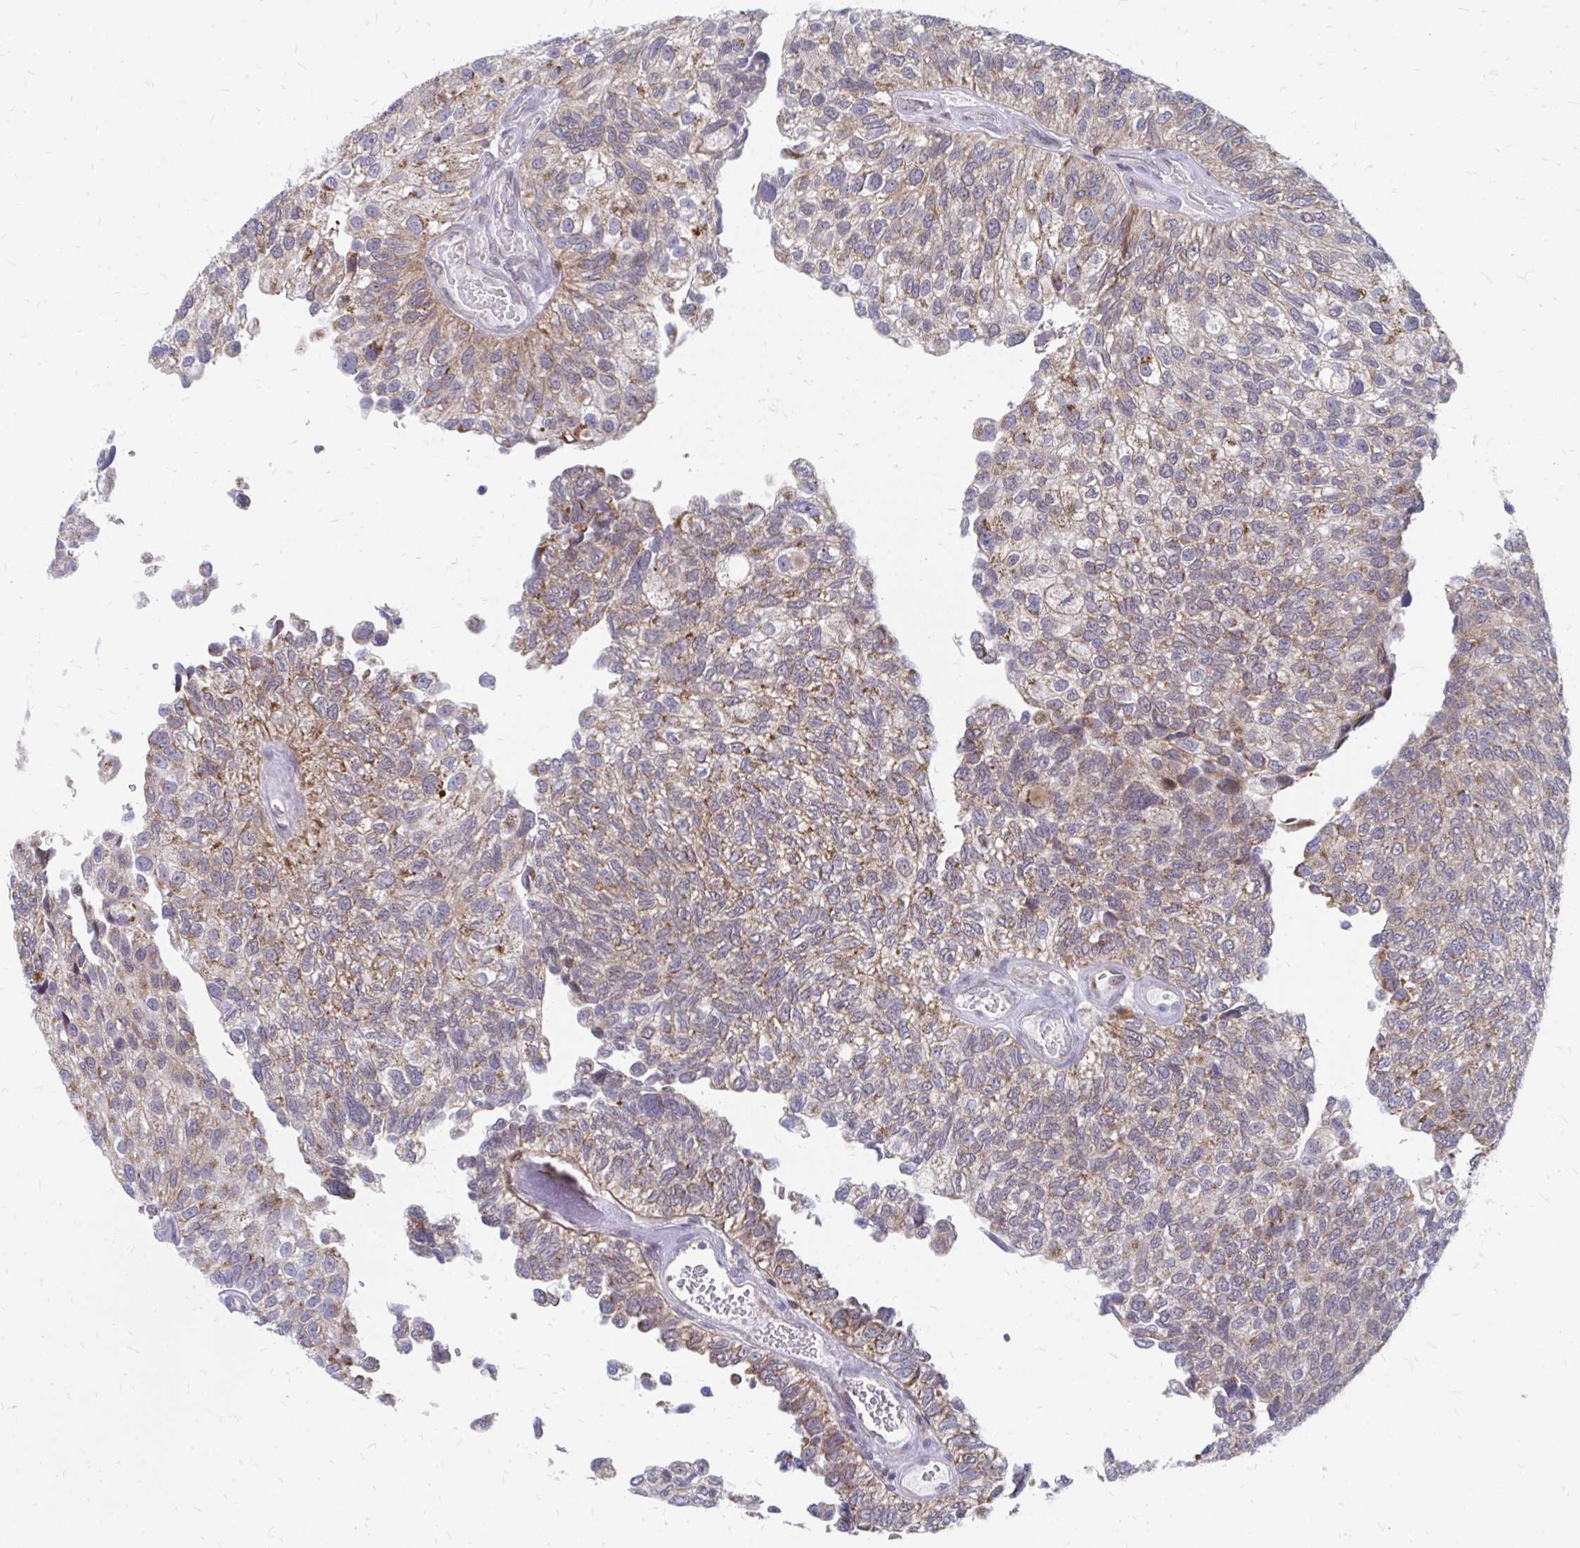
{"staining": {"intensity": "moderate", "quantity": ">75%", "location": "cytoplasmic/membranous"}, "tissue": "urothelial cancer", "cell_type": "Tumor cells", "image_type": "cancer", "snomed": [{"axis": "morphology", "description": "Urothelial carcinoma, NOS"}, {"axis": "topography", "description": "Urinary bladder"}], "caption": "Moderate cytoplasmic/membranous protein positivity is present in about >75% of tumor cells in urothelial cancer.", "gene": "PABIR3", "patient": {"sex": "male", "age": 87}}